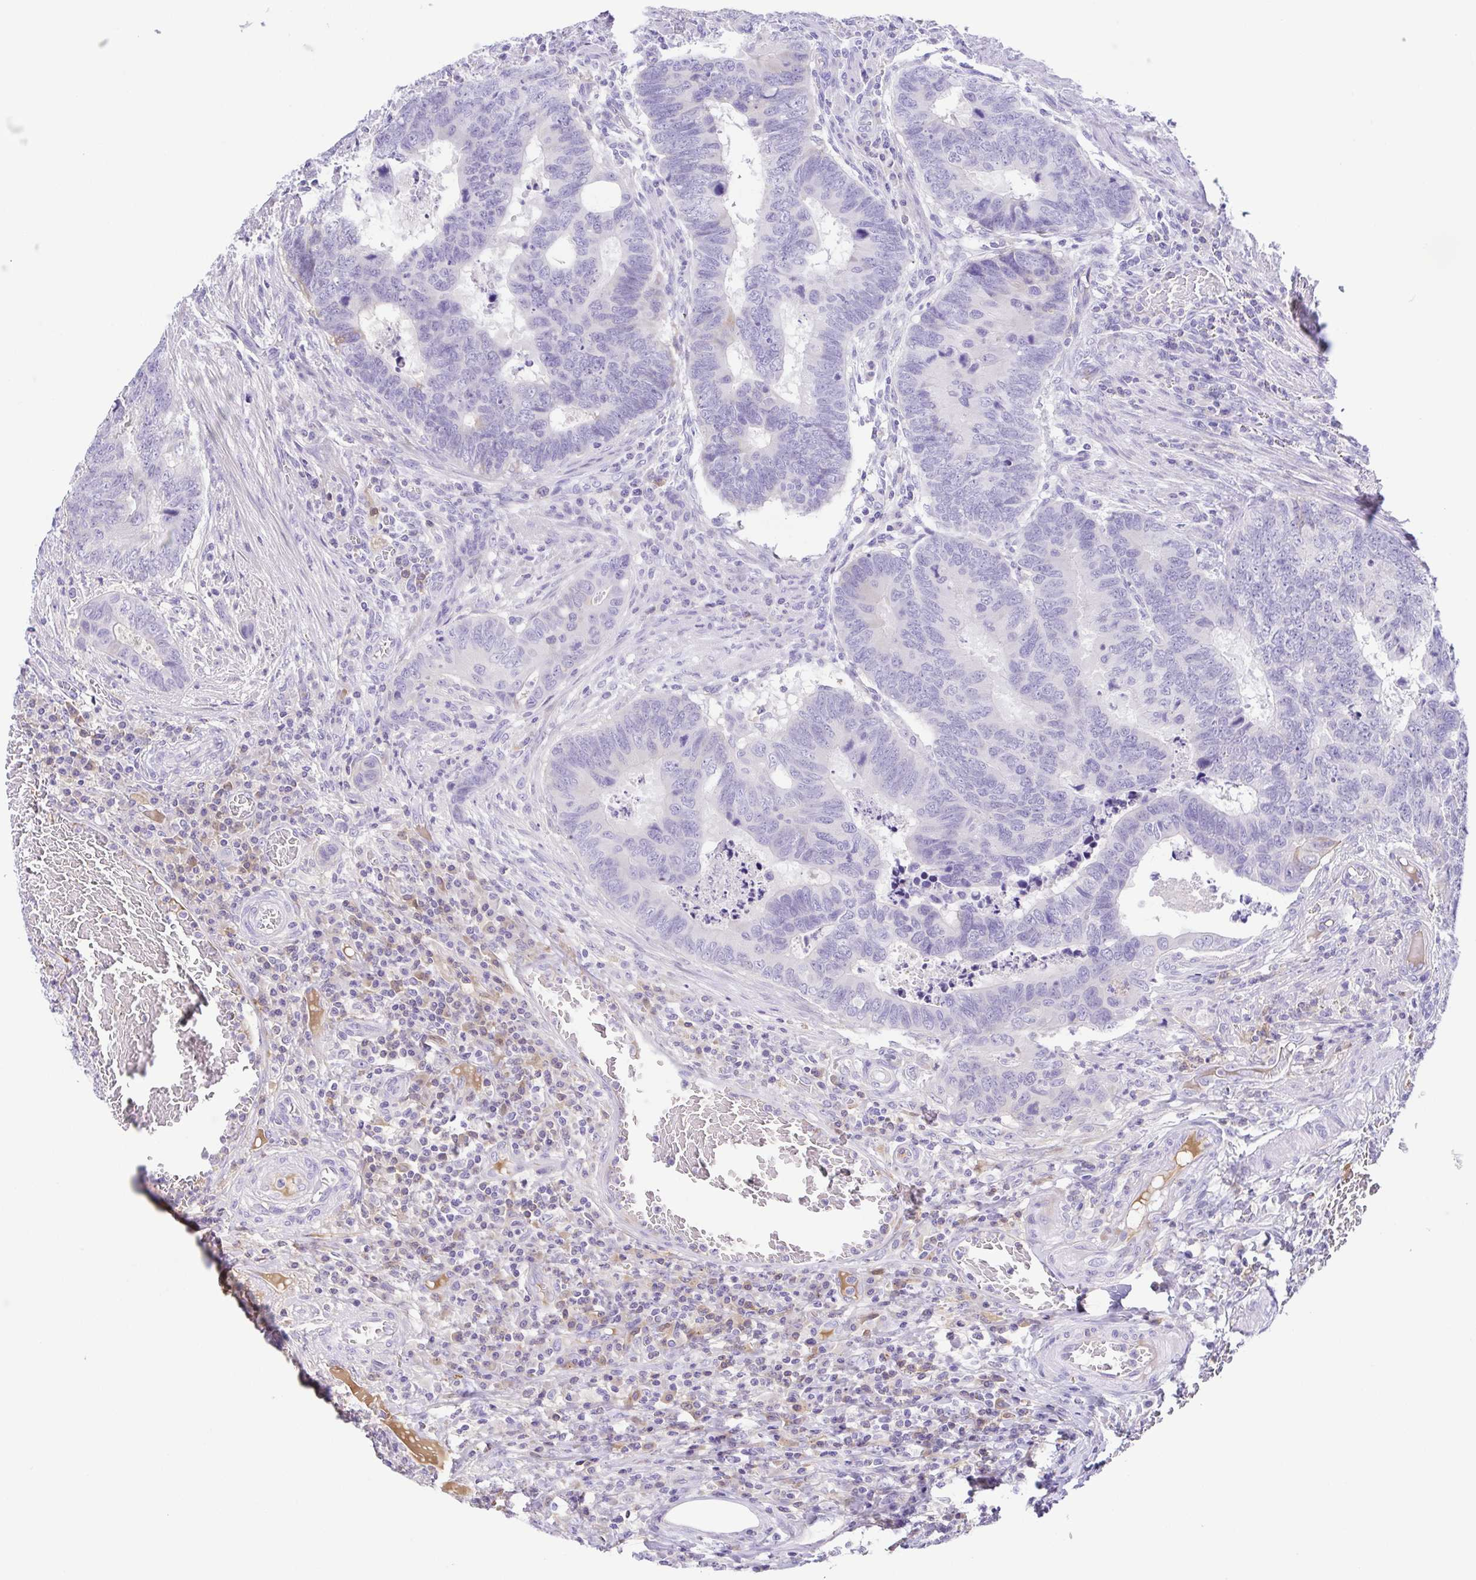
{"staining": {"intensity": "negative", "quantity": "none", "location": "none"}, "tissue": "colorectal cancer", "cell_type": "Tumor cells", "image_type": "cancer", "snomed": [{"axis": "morphology", "description": "Adenocarcinoma, NOS"}, {"axis": "topography", "description": "Colon"}], "caption": "Adenocarcinoma (colorectal) was stained to show a protein in brown. There is no significant expression in tumor cells.", "gene": "A1BG", "patient": {"sex": "male", "age": 62}}